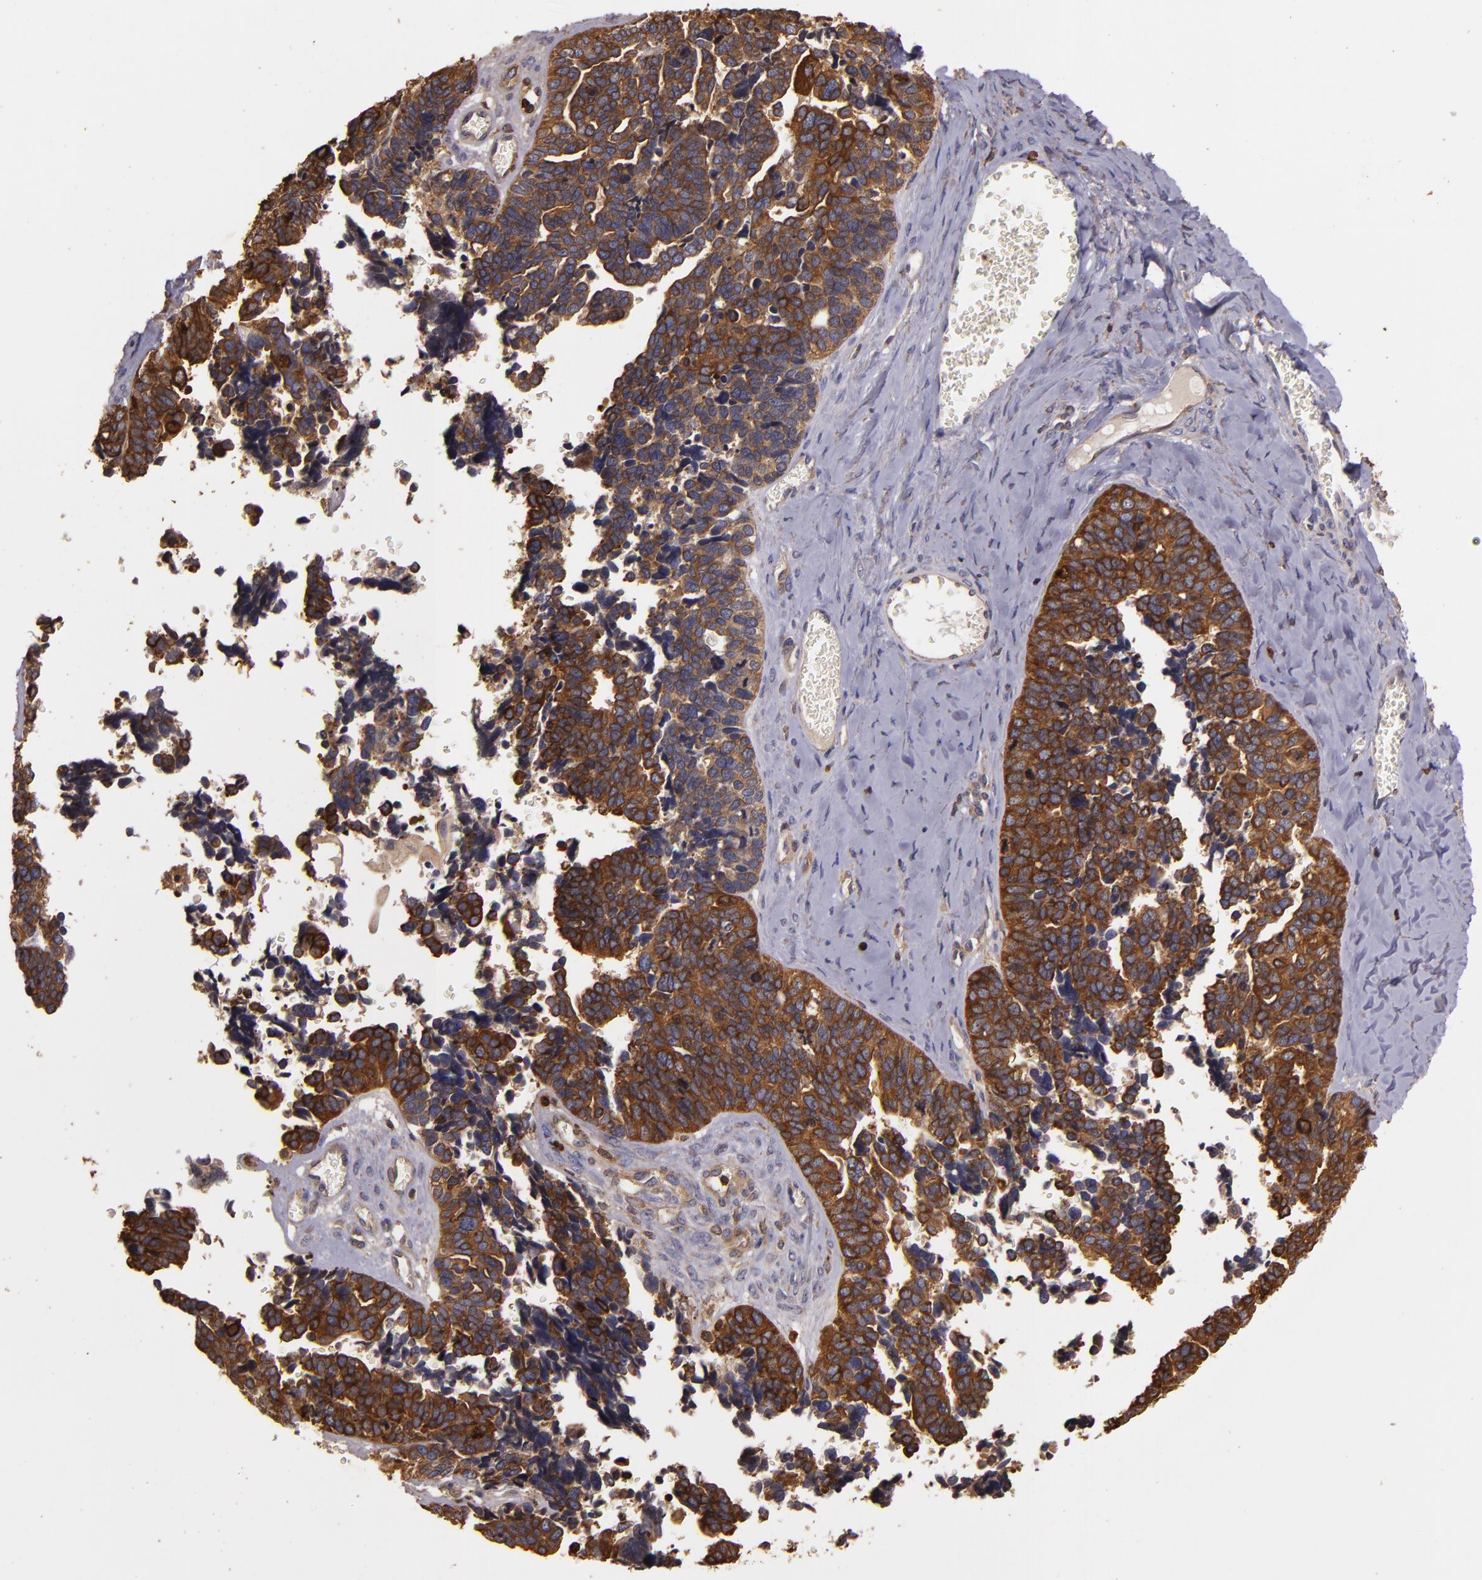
{"staining": {"intensity": "strong", "quantity": ">75%", "location": "cytoplasmic/membranous"}, "tissue": "ovarian cancer", "cell_type": "Tumor cells", "image_type": "cancer", "snomed": [{"axis": "morphology", "description": "Cystadenocarcinoma, serous, NOS"}, {"axis": "topography", "description": "Ovary"}], "caption": "DAB immunohistochemical staining of human ovarian cancer (serous cystadenocarcinoma) exhibits strong cytoplasmic/membranous protein positivity in approximately >75% of tumor cells. (DAB (3,3'-diaminobenzidine) IHC with brightfield microscopy, high magnification).", "gene": "SLC9A3R1", "patient": {"sex": "female", "age": 77}}